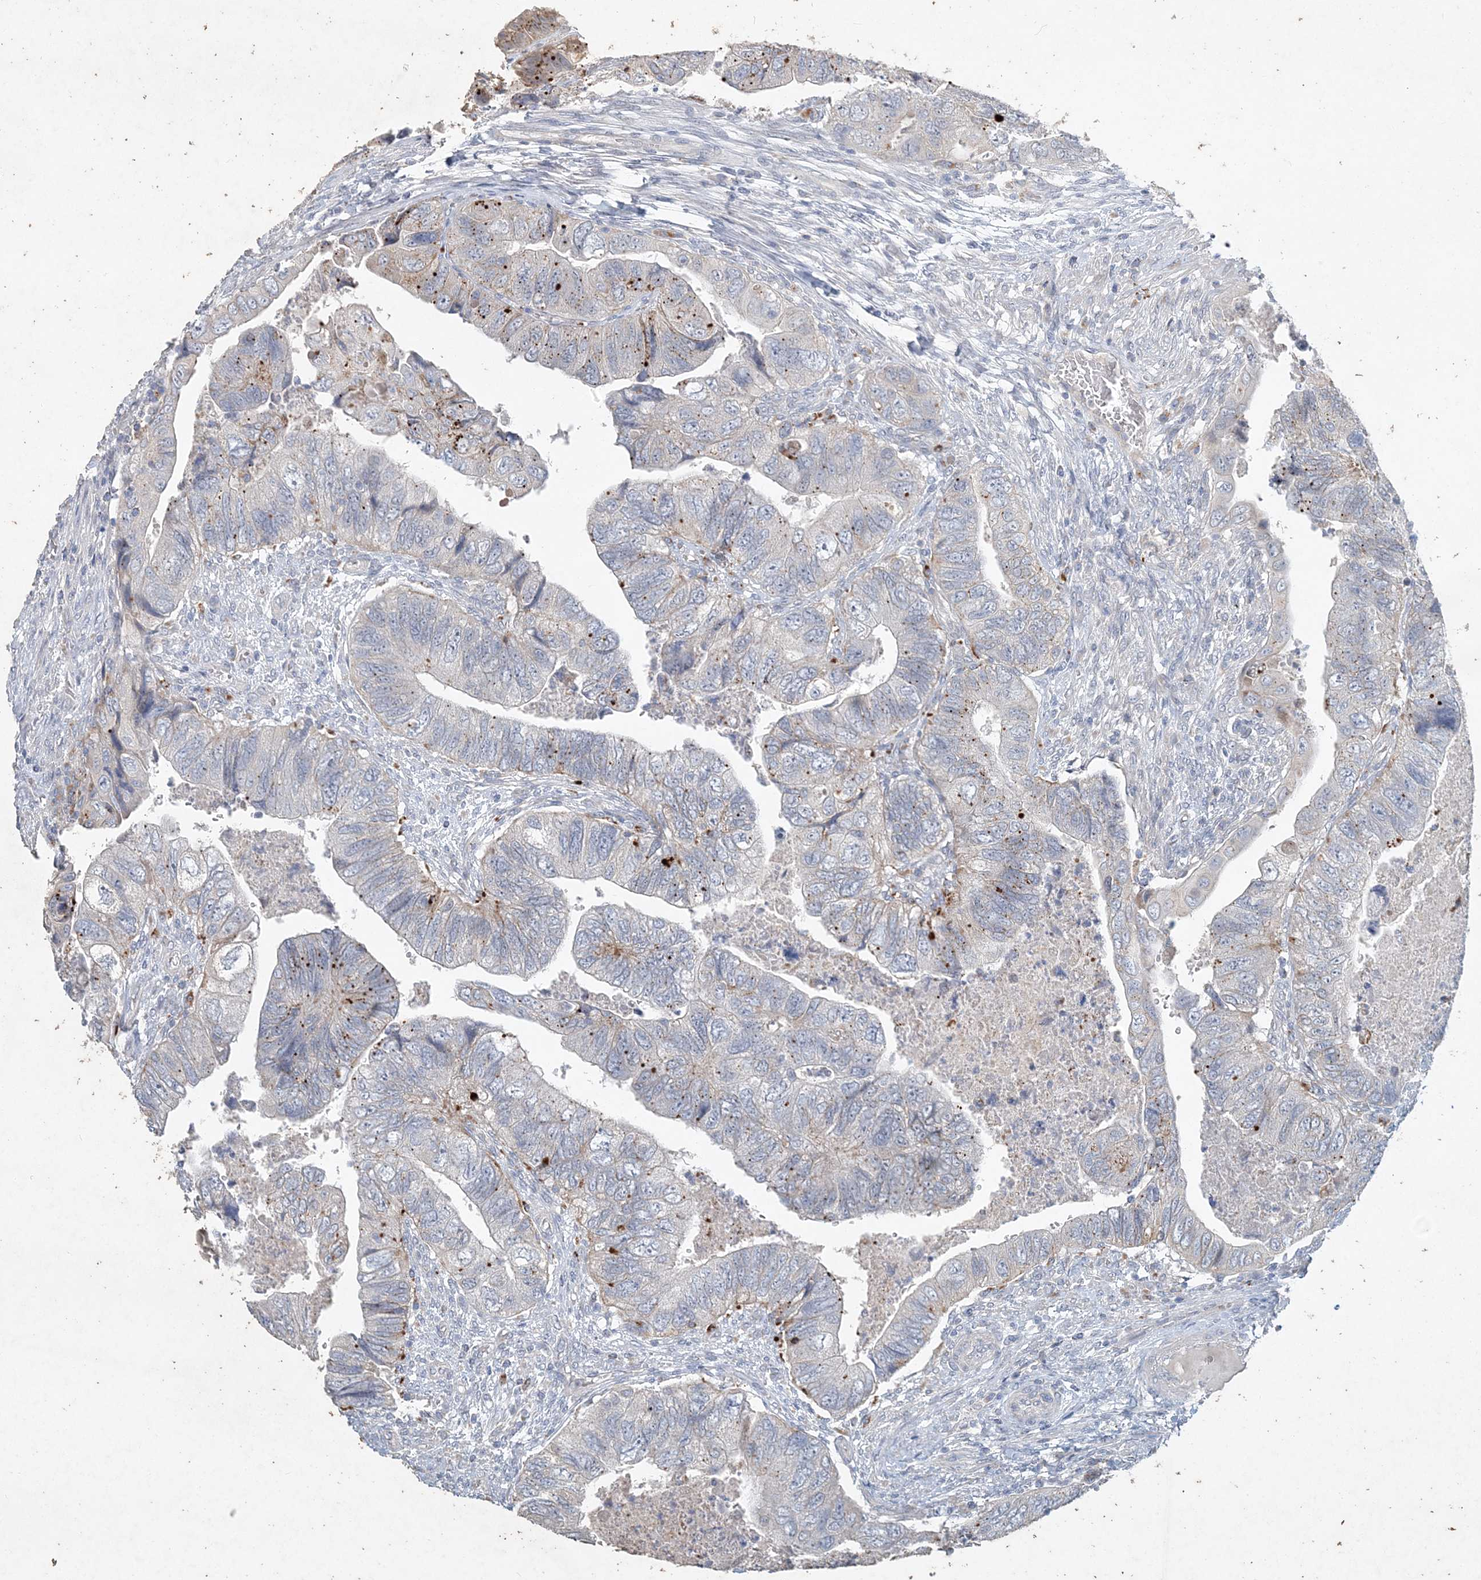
{"staining": {"intensity": "weak", "quantity": "<25%", "location": "cytoplasmic/membranous"}, "tissue": "colorectal cancer", "cell_type": "Tumor cells", "image_type": "cancer", "snomed": [{"axis": "morphology", "description": "Adenocarcinoma, NOS"}, {"axis": "topography", "description": "Rectum"}], "caption": "Image shows no significant protein positivity in tumor cells of colorectal cancer (adenocarcinoma).", "gene": "DNAH5", "patient": {"sex": "male", "age": 63}}